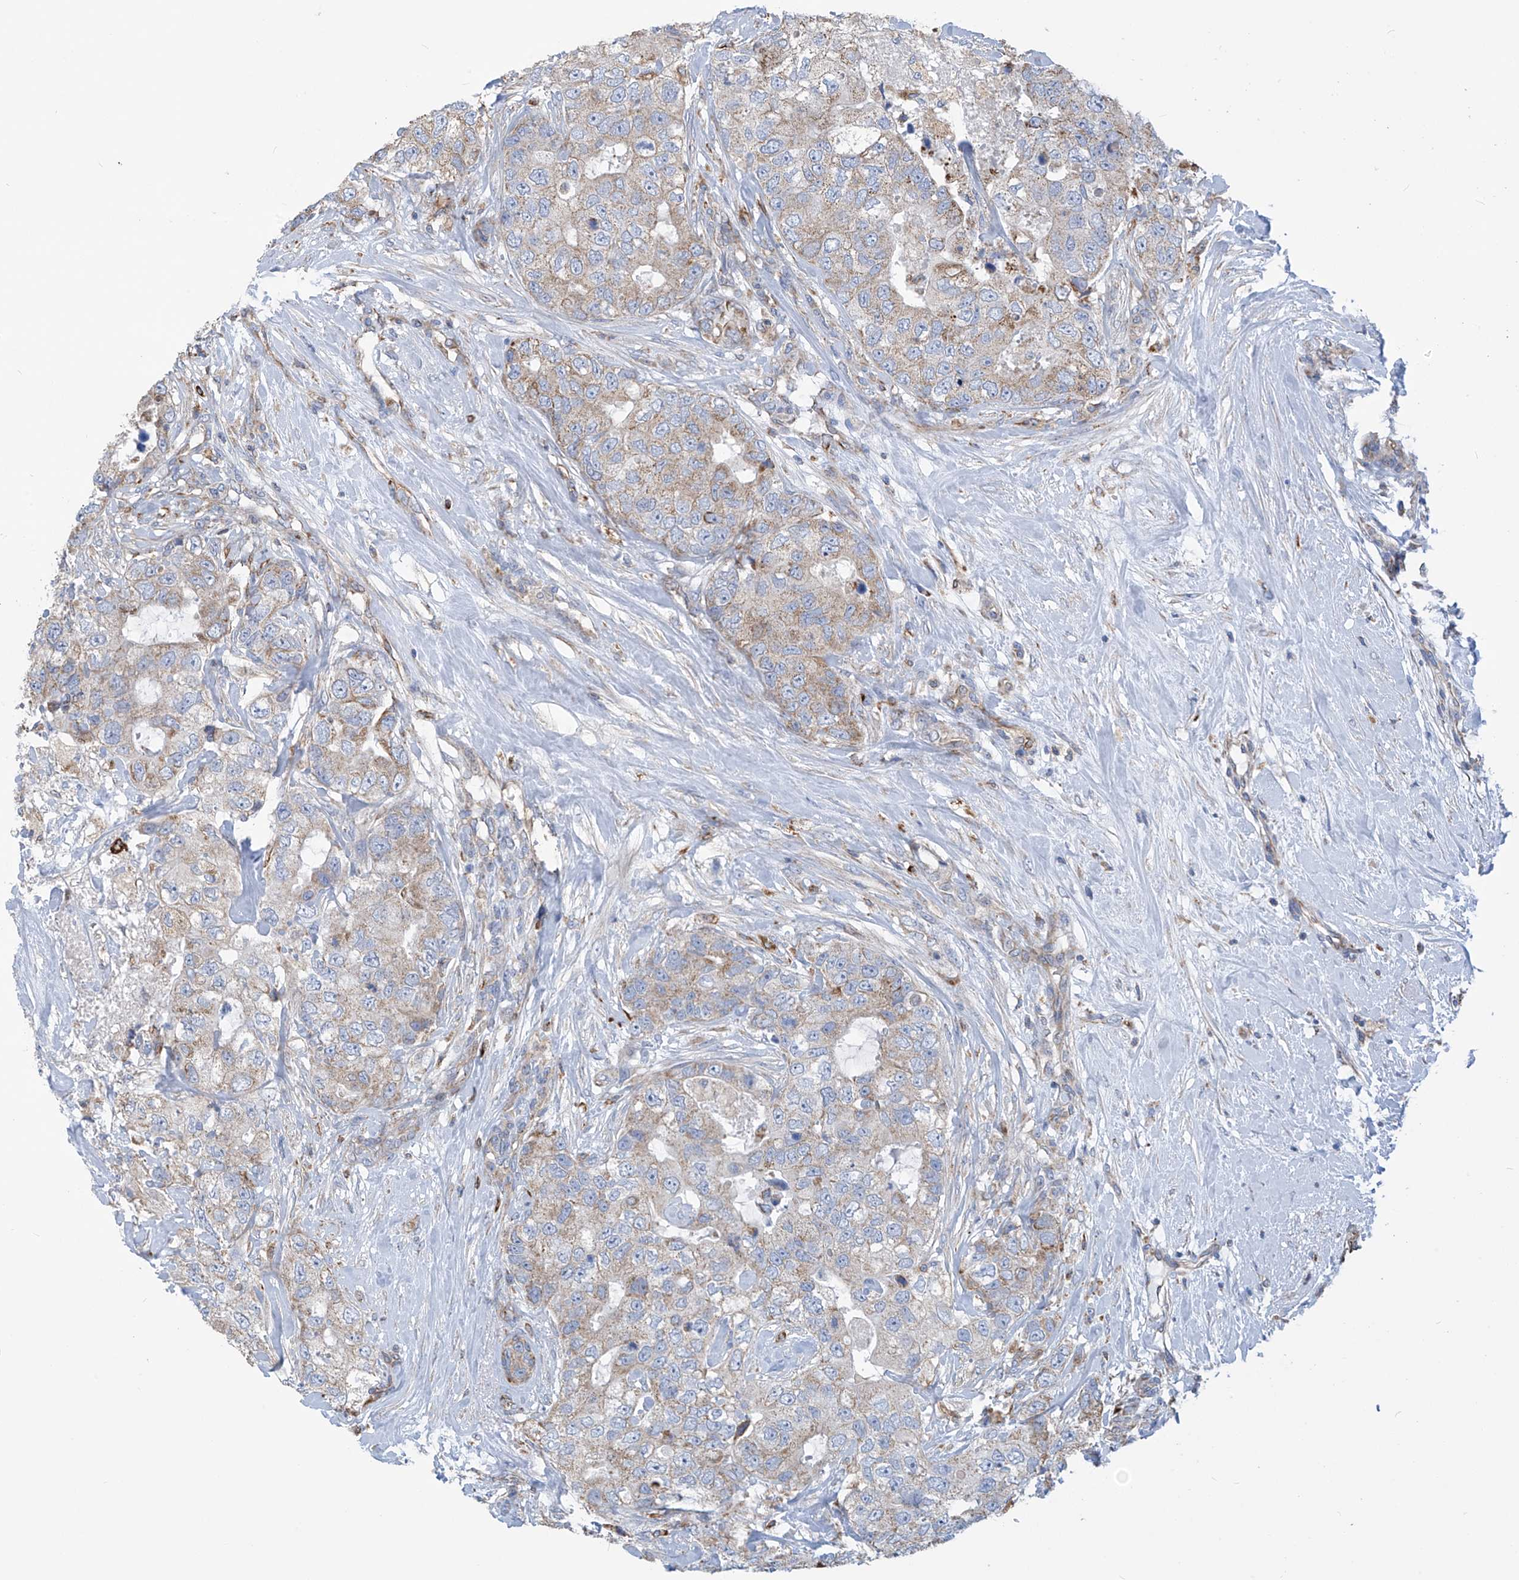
{"staining": {"intensity": "weak", "quantity": "25%-75%", "location": "cytoplasmic/membranous"}, "tissue": "breast cancer", "cell_type": "Tumor cells", "image_type": "cancer", "snomed": [{"axis": "morphology", "description": "Duct carcinoma"}, {"axis": "topography", "description": "Breast"}], "caption": "Invasive ductal carcinoma (breast) stained with DAB (3,3'-diaminobenzidine) immunohistochemistry reveals low levels of weak cytoplasmic/membranous staining in approximately 25%-75% of tumor cells.", "gene": "EIF5B", "patient": {"sex": "female", "age": 62}}